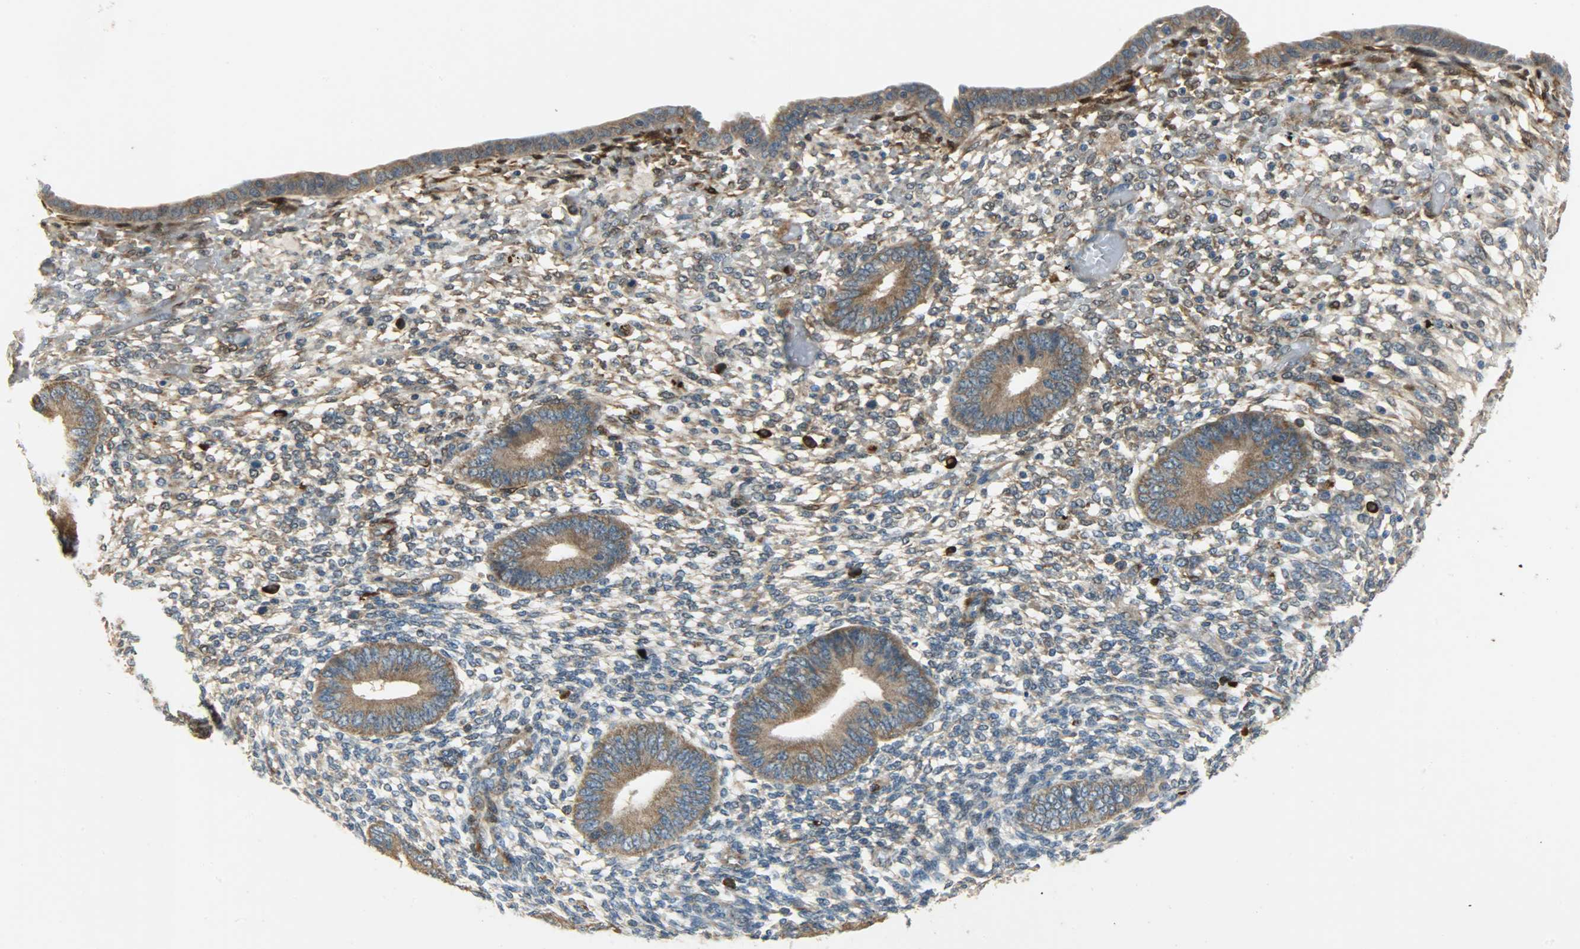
{"staining": {"intensity": "moderate", "quantity": "25%-75%", "location": "cytoplasmic/membranous"}, "tissue": "endometrium", "cell_type": "Cells in endometrial stroma", "image_type": "normal", "snomed": [{"axis": "morphology", "description": "Normal tissue, NOS"}, {"axis": "topography", "description": "Endometrium"}], "caption": "Immunohistochemistry (DAB (3,3'-diaminobenzidine)) staining of benign endometrium shows moderate cytoplasmic/membranous protein positivity in approximately 25%-75% of cells in endometrial stroma. The staining is performed using DAB brown chromogen to label protein expression. The nuclei are counter-stained blue using hematoxylin.", "gene": "C1orf198", "patient": {"sex": "female", "age": 42}}